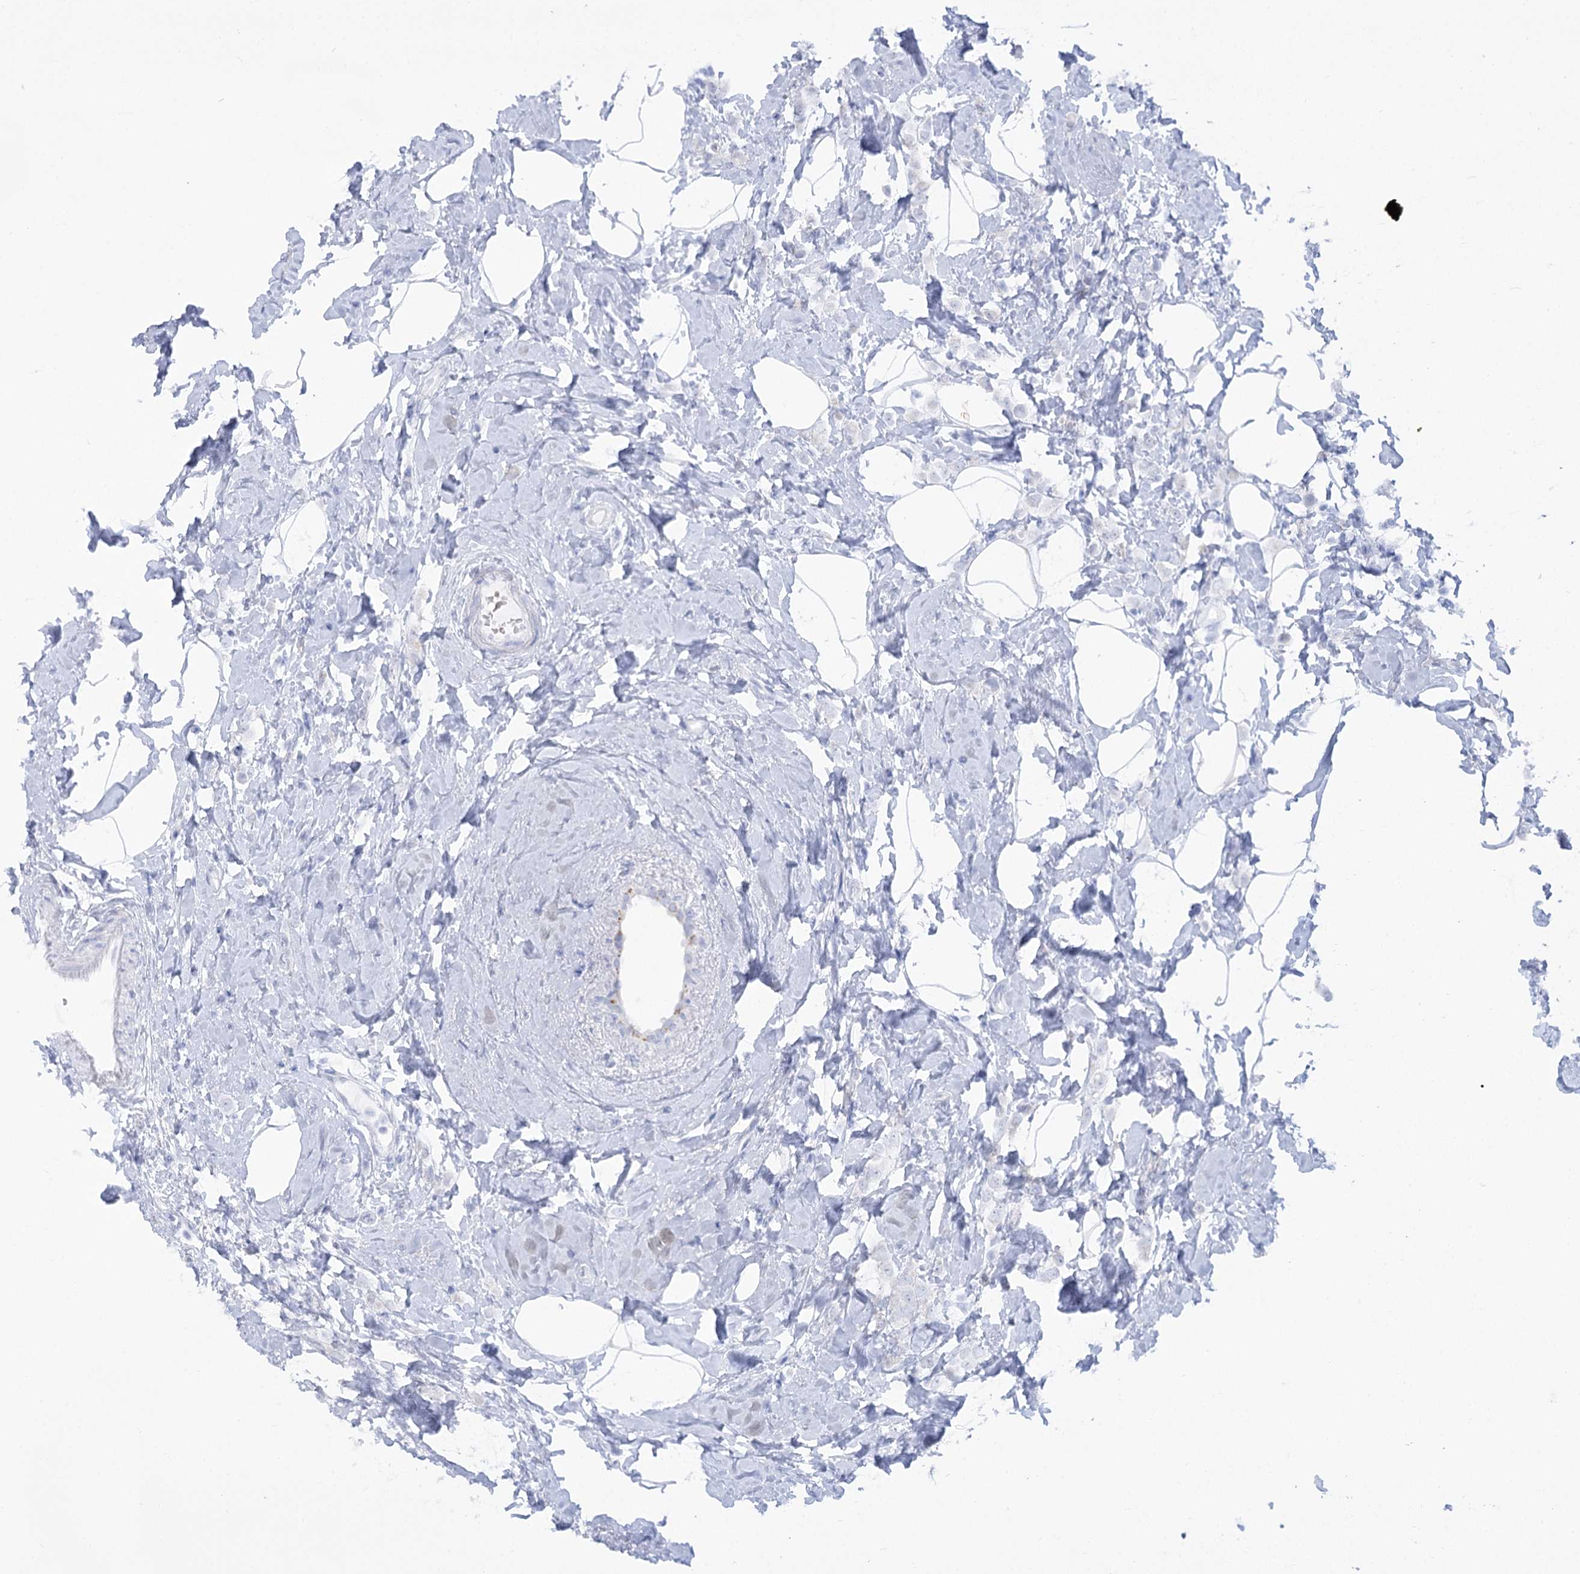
{"staining": {"intensity": "negative", "quantity": "none", "location": "none"}, "tissue": "breast cancer", "cell_type": "Tumor cells", "image_type": "cancer", "snomed": [{"axis": "morphology", "description": "Lobular carcinoma"}, {"axis": "topography", "description": "Breast"}], "caption": "High magnification brightfield microscopy of breast cancer (lobular carcinoma) stained with DAB (brown) and counterstained with hematoxylin (blue): tumor cells show no significant expression.", "gene": "SIAE", "patient": {"sex": "female", "age": 47}}